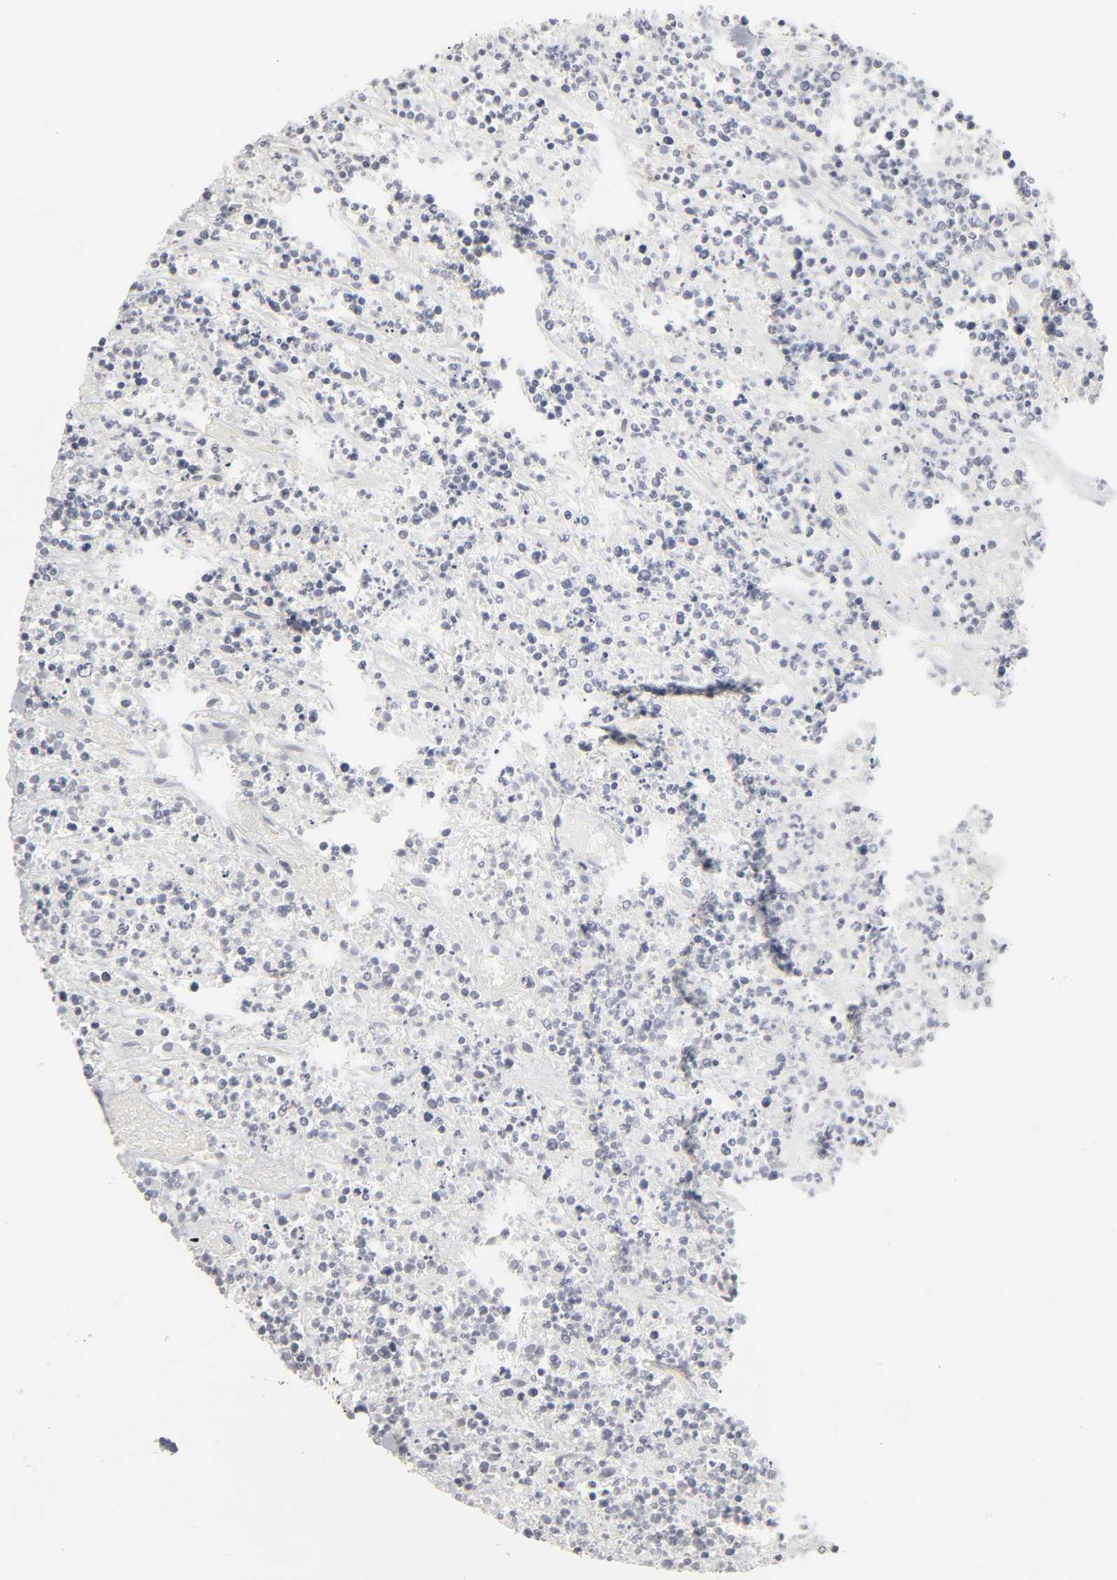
{"staining": {"intensity": "weak", "quantity": "<25%", "location": "nuclear"}, "tissue": "lymphoma", "cell_type": "Tumor cells", "image_type": "cancer", "snomed": [{"axis": "morphology", "description": "Malignant lymphoma, non-Hodgkin's type, High grade"}, {"axis": "topography", "description": "Soft tissue"}], "caption": "Immunohistochemistry (IHC) image of neoplastic tissue: human high-grade malignant lymphoma, non-Hodgkin's type stained with DAB reveals no significant protein positivity in tumor cells.", "gene": "PDLIM3", "patient": {"sex": "male", "age": 18}}